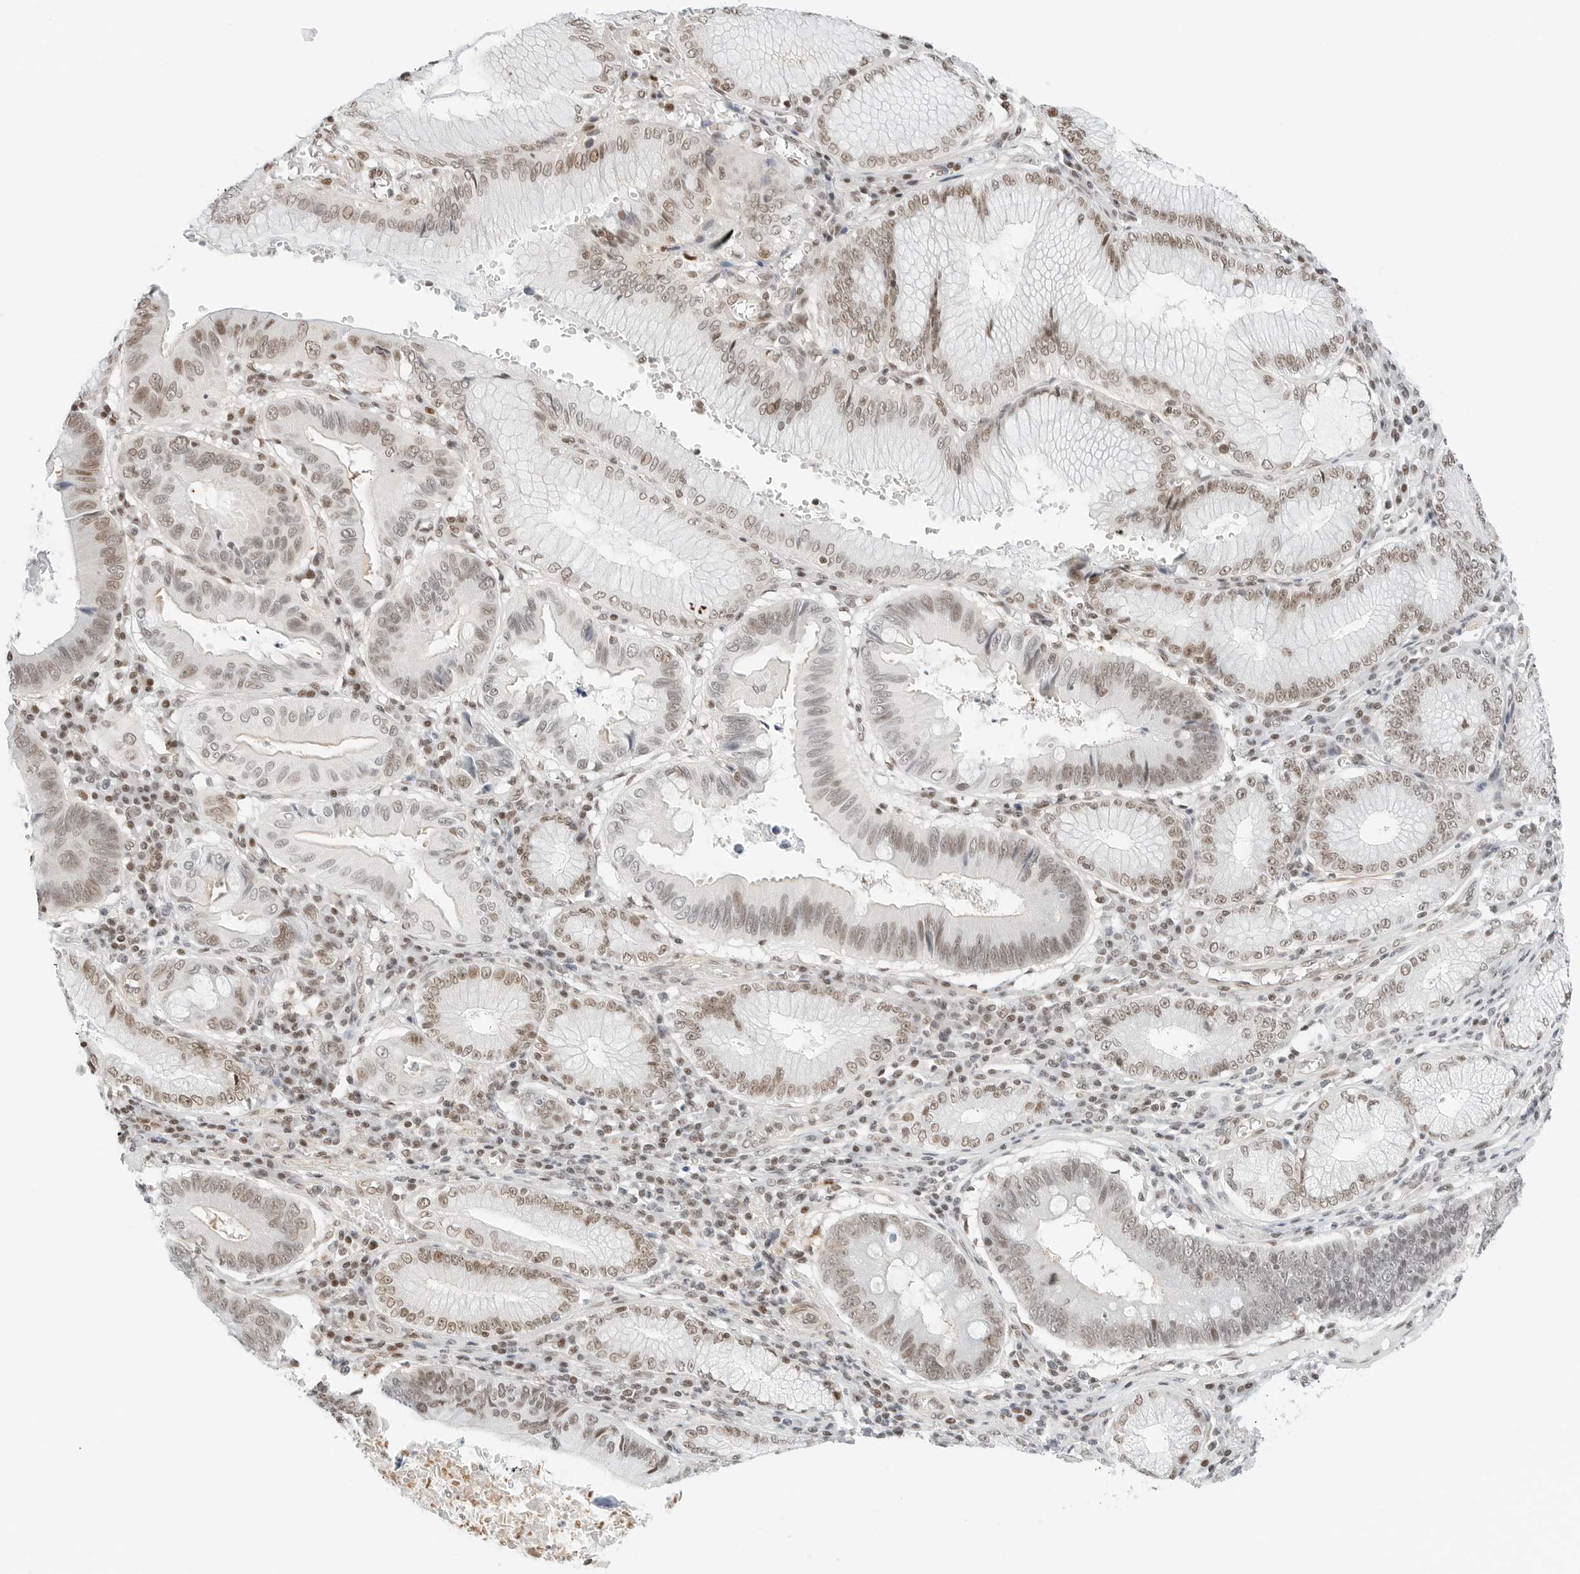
{"staining": {"intensity": "weak", "quantity": ">75%", "location": "nuclear"}, "tissue": "stomach cancer", "cell_type": "Tumor cells", "image_type": "cancer", "snomed": [{"axis": "morphology", "description": "Adenocarcinoma, NOS"}, {"axis": "topography", "description": "Stomach"}], "caption": "Adenocarcinoma (stomach) stained for a protein (brown) demonstrates weak nuclear positive staining in about >75% of tumor cells.", "gene": "CRTC2", "patient": {"sex": "male", "age": 59}}